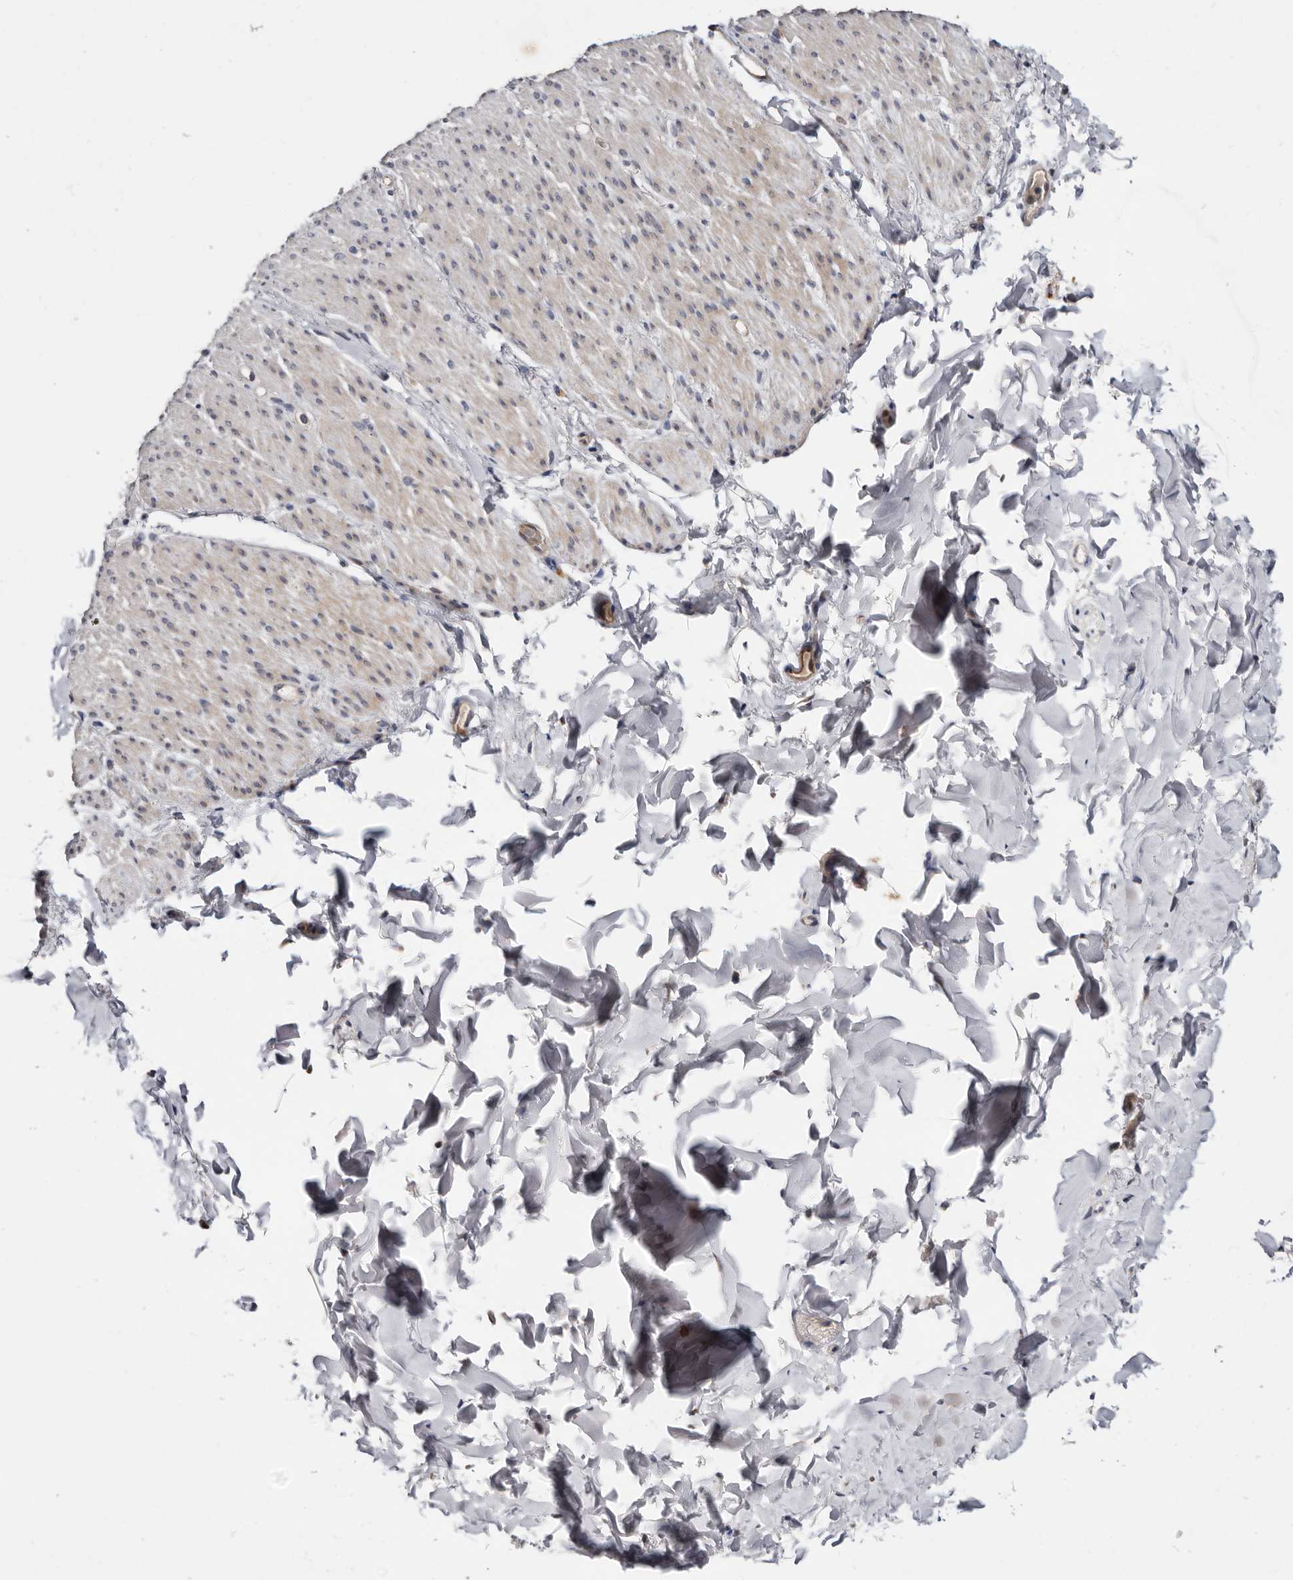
{"staining": {"intensity": "weak", "quantity": "25%-75%", "location": "cytoplasmic/membranous"}, "tissue": "smooth muscle", "cell_type": "Smooth muscle cells", "image_type": "normal", "snomed": [{"axis": "morphology", "description": "Normal tissue, NOS"}, {"axis": "topography", "description": "Colon"}, {"axis": "topography", "description": "Peripheral nerve tissue"}], "caption": "Smooth muscle cells exhibit weak cytoplasmic/membranous positivity in approximately 25%-75% of cells in benign smooth muscle.", "gene": "USH1C", "patient": {"sex": "female", "age": 61}}